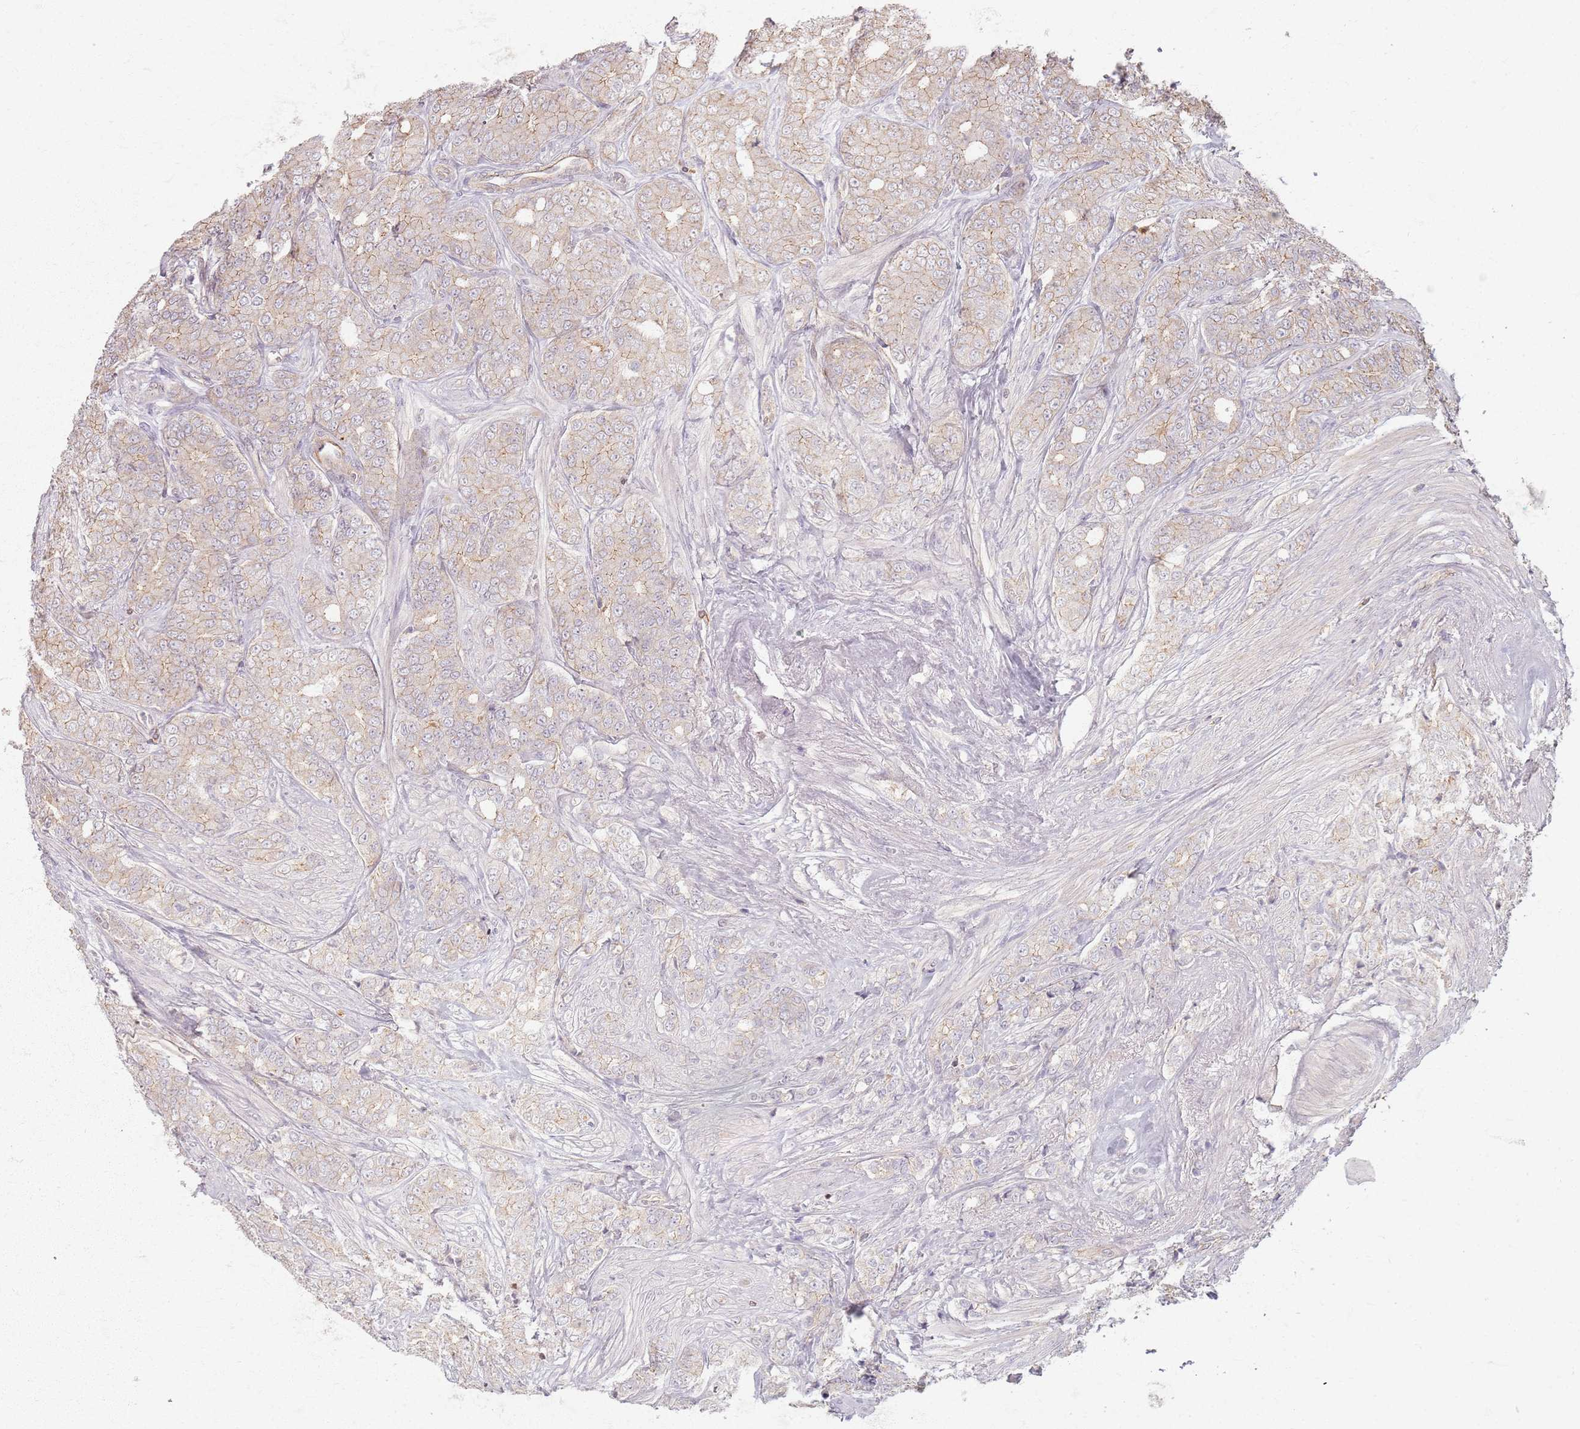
{"staining": {"intensity": "weak", "quantity": "25%-75%", "location": "cytoplasmic/membranous"}, "tissue": "prostate cancer", "cell_type": "Tumor cells", "image_type": "cancer", "snomed": [{"axis": "morphology", "description": "Adenocarcinoma, High grade"}, {"axis": "topography", "description": "Prostate"}], "caption": "Prostate cancer was stained to show a protein in brown. There is low levels of weak cytoplasmic/membranous expression in approximately 25%-75% of tumor cells. (brown staining indicates protein expression, while blue staining denotes nuclei).", "gene": "KCNA5", "patient": {"sex": "male", "age": 62}}